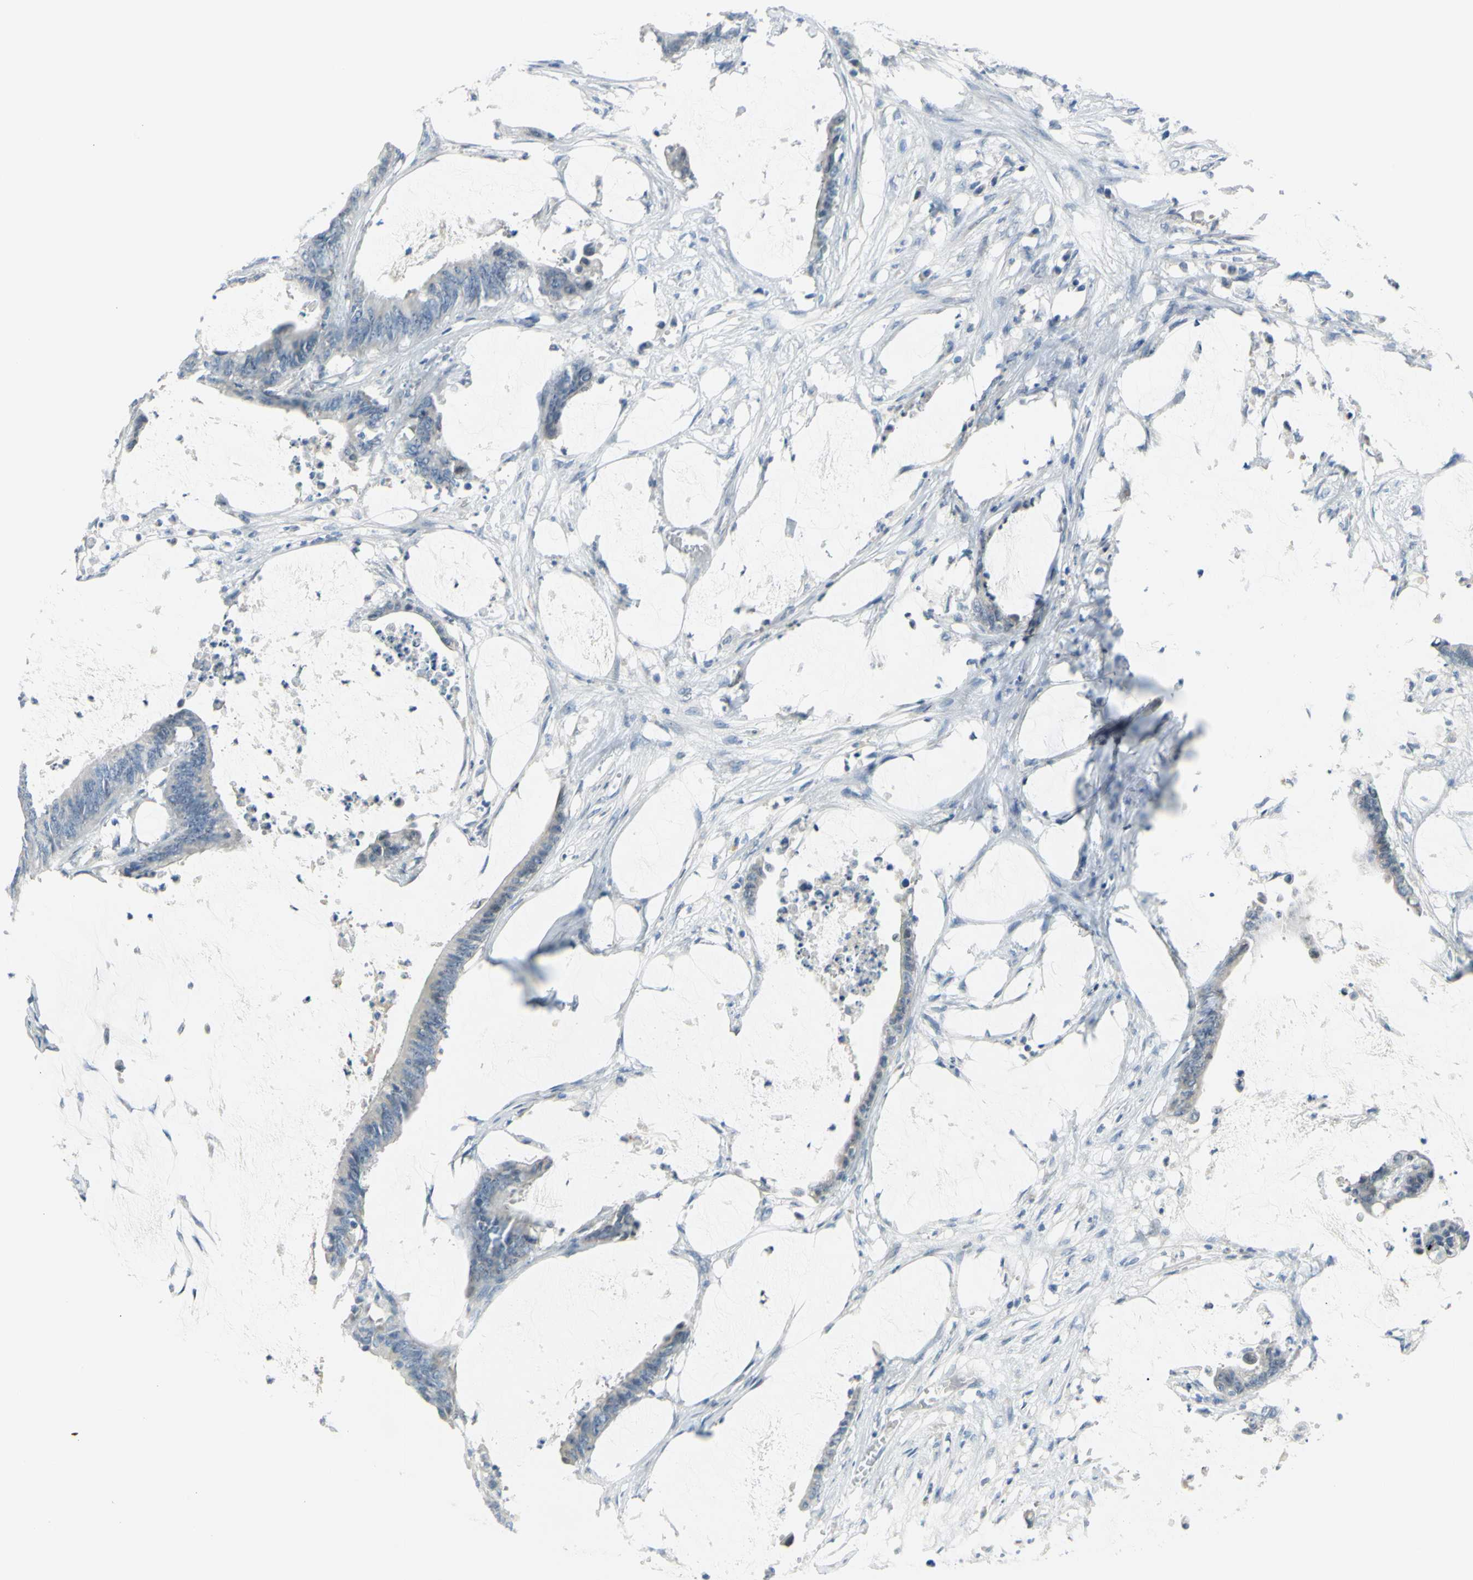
{"staining": {"intensity": "negative", "quantity": "none", "location": "none"}, "tissue": "colorectal cancer", "cell_type": "Tumor cells", "image_type": "cancer", "snomed": [{"axis": "morphology", "description": "Adenocarcinoma, NOS"}, {"axis": "topography", "description": "Rectum"}], "caption": "A micrograph of adenocarcinoma (colorectal) stained for a protein displays no brown staining in tumor cells. The staining was performed using DAB to visualize the protein expression in brown, while the nuclei were stained in blue with hematoxylin (Magnification: 20x).", "gene": "DCT", "patient": {"sex": "female", "age": 66}}